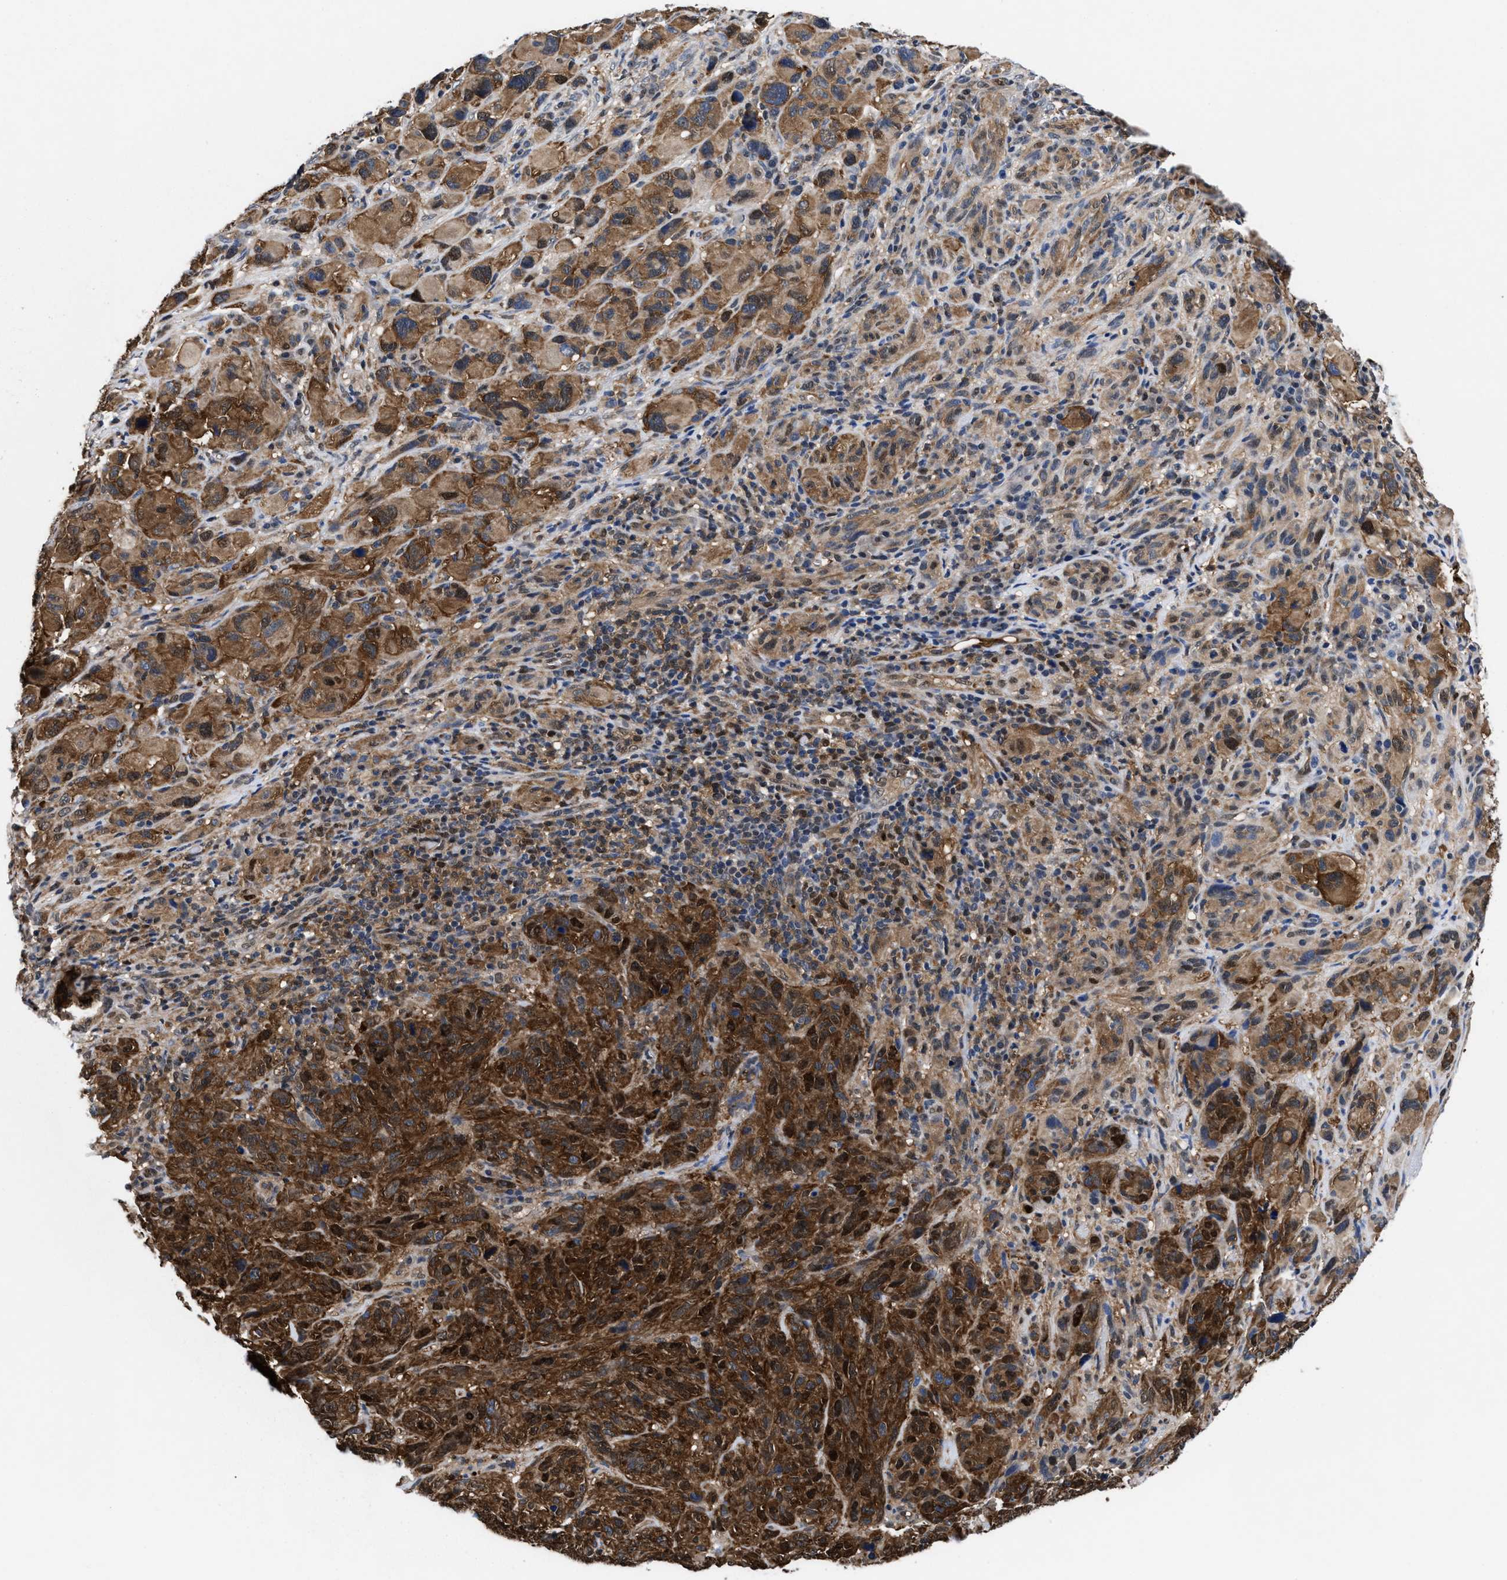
{"staining": {"intensity": "moderate", "quantity": ">75%", "location": "cytoplasmic/membranous"}, "tissue": "melanoma", "cell_type": "Tumor cells", "image_type": "cancer", "snomed": [{"axis": "morphology", "description": "Malignant melanoma, NOS"}, {"axis": "topography", "description": "Skin of head"}], "caption": "This is an image of immunohistochemistry staining of malignant melanoma, which shows moderate staining in the cytoplasmic/membranous of tumor cells.", "gene": "ACLY", "patient": {"sex": "male", "age": 96}}